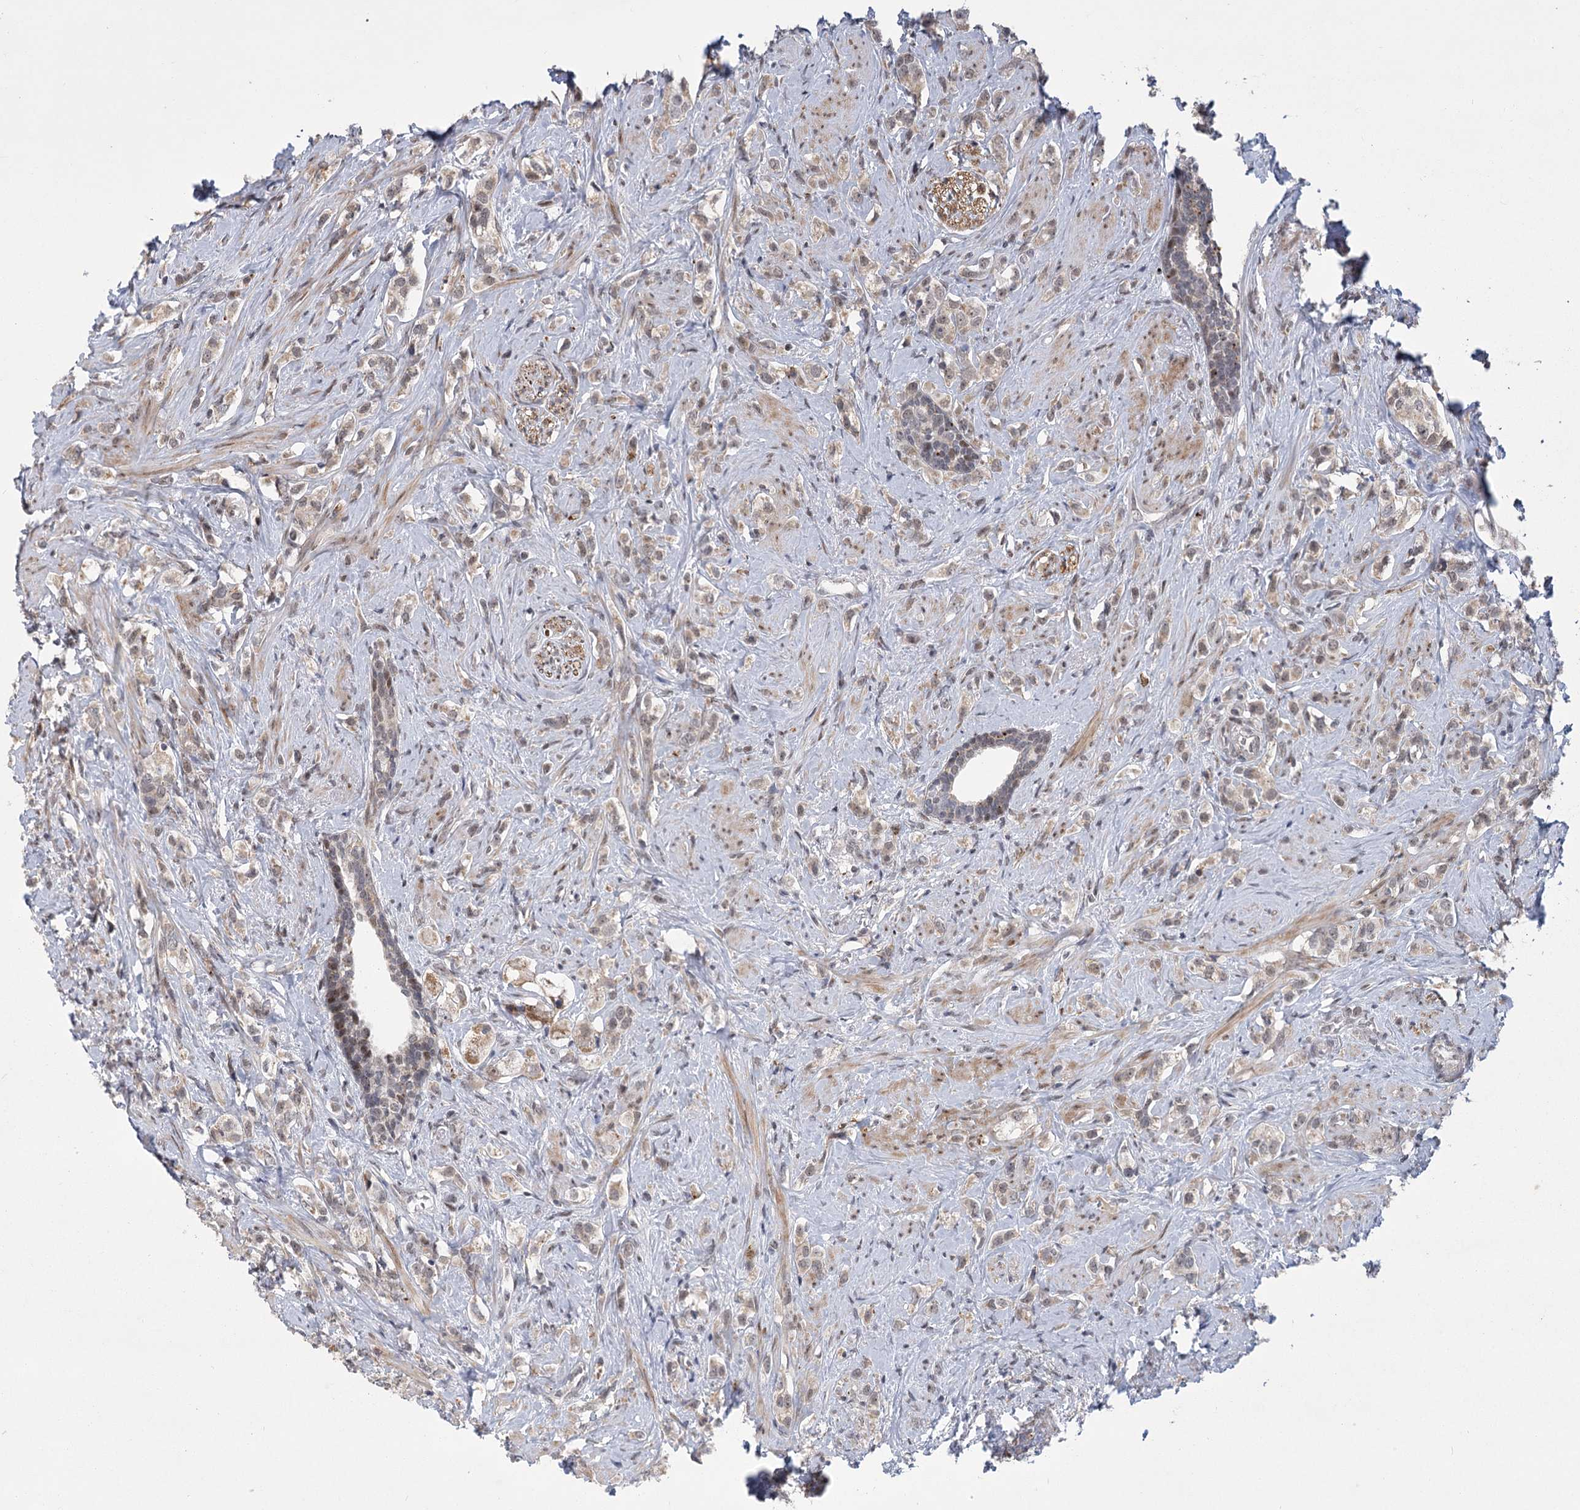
{"staining": {"intensity": "weak", "quantity": "25%-75%", "location": "cytoplasmic/membranous"}, "tissue": "prostate cancer", "cell_type": "Tumor cells", "image_type": "cancer", "snomed": [{"axis": "morphology", "description": "Adenocarcinoma, High grade"}, {"axis": "topography", "description": "Prostate"}], "caption": "DAB (3,3'-diaminobenzidine) immunohistochemical staining of prostate adenocarcinoma (high-grade) displays weak cytoplasmic/membranous protein expression in approximately 25%-75% of tumor cells. Using DAB (brown) and hematoxylin (blue) stains, captured at high magnification using brightfield microscopy.", "gene": "CIB4", "patient": {"sex": "male", "age": 63}}